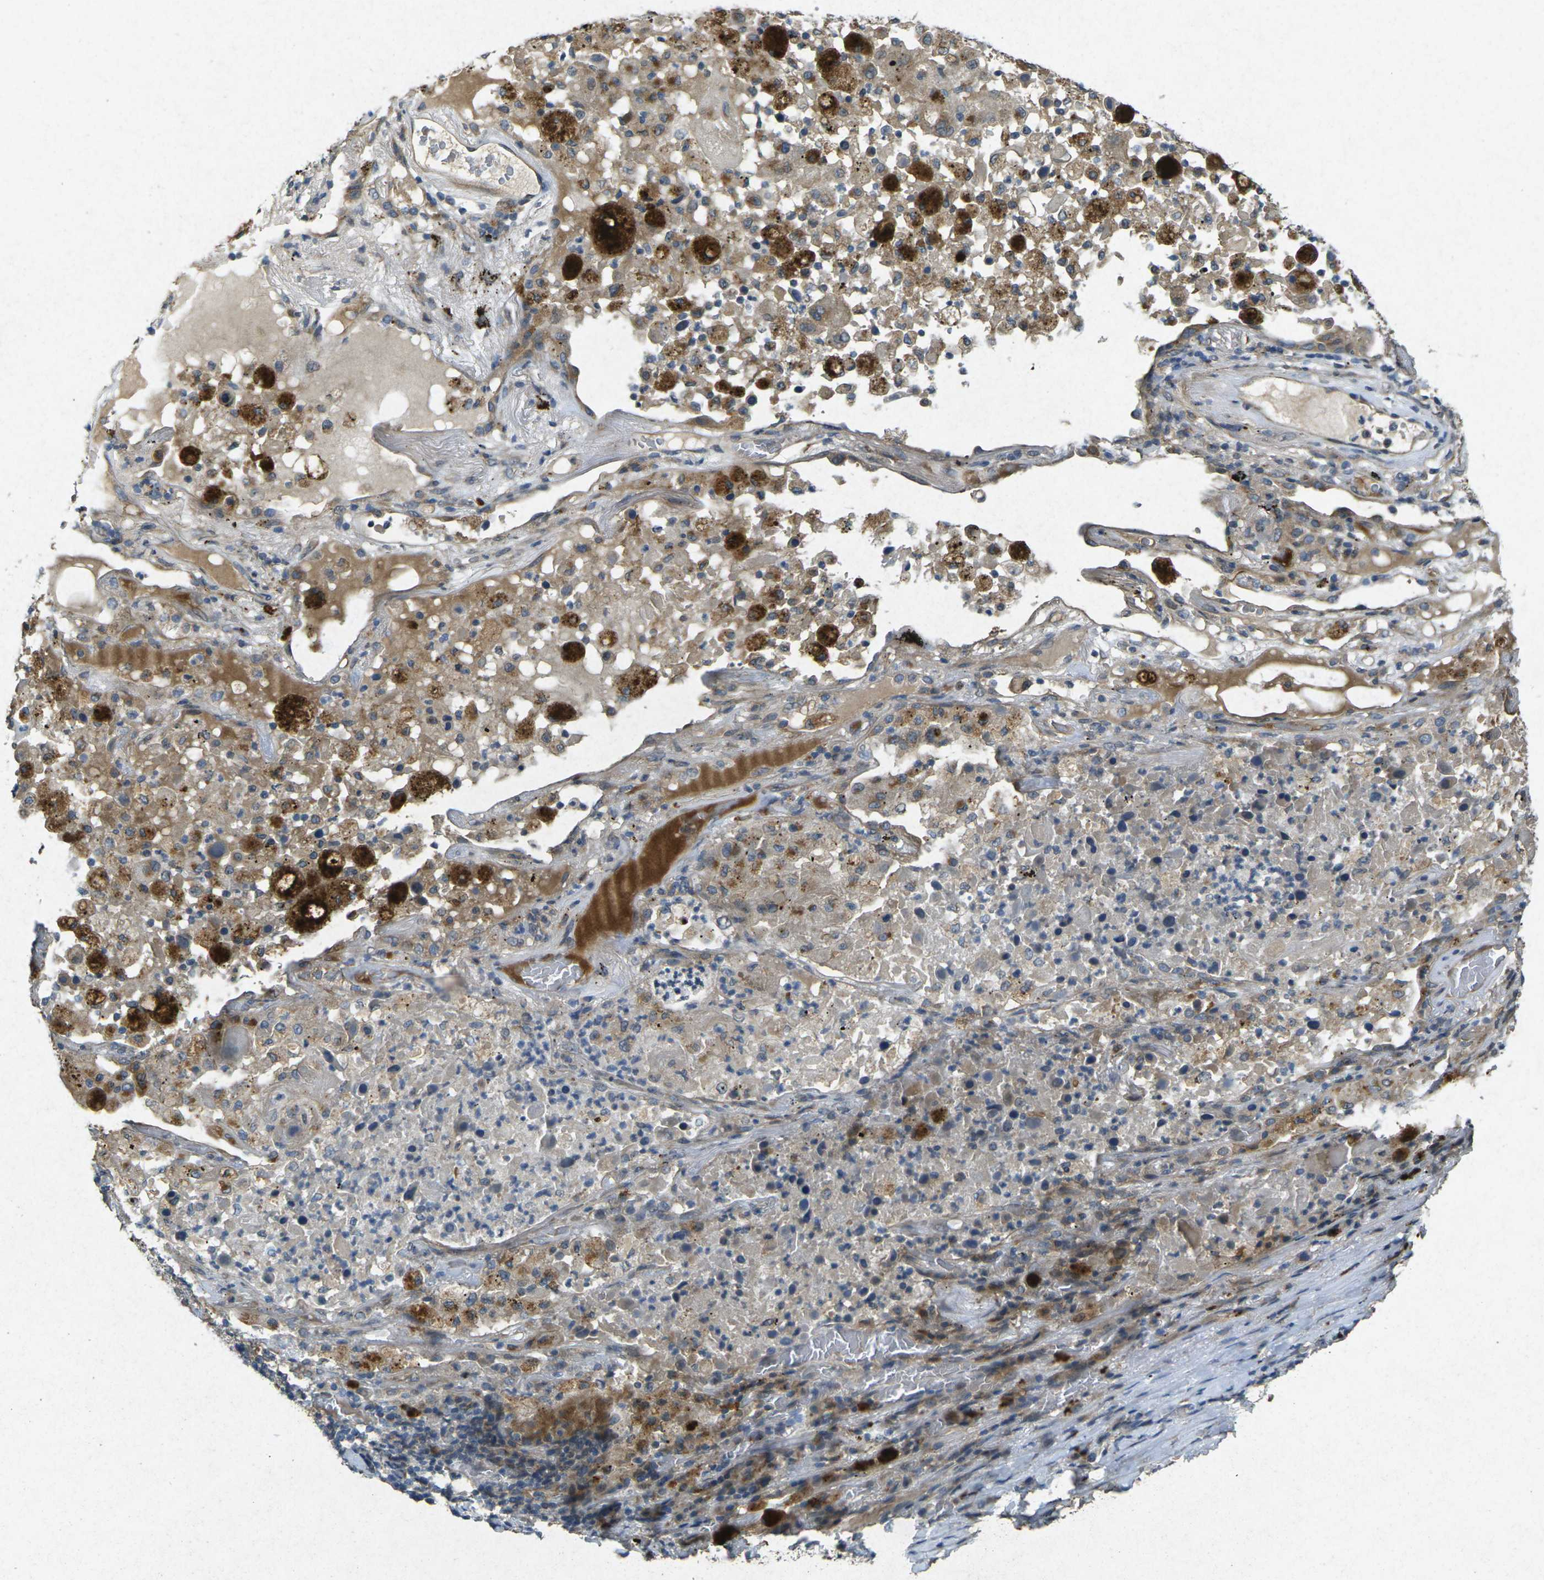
{"staining": {"intensity": "moderate", "quantity": ">75%", "location": "cytoplasmic/membranous"}, "tissue": "lung cancer", "cell_type": "Tumor cells", "image_type": "cancer", "snomed": [{"axis": "morphology", "description": "Squamous cell carcinoma, NOS"}, {"axis": "topography", "description": "Lung"}], "caption": "A brown stain shows moderate cytoplasmic/membranous staining of a protein in human lung cancer tumor cells.", "gene": "RGMA", "patient": {"sex": "male", "age": 57}}